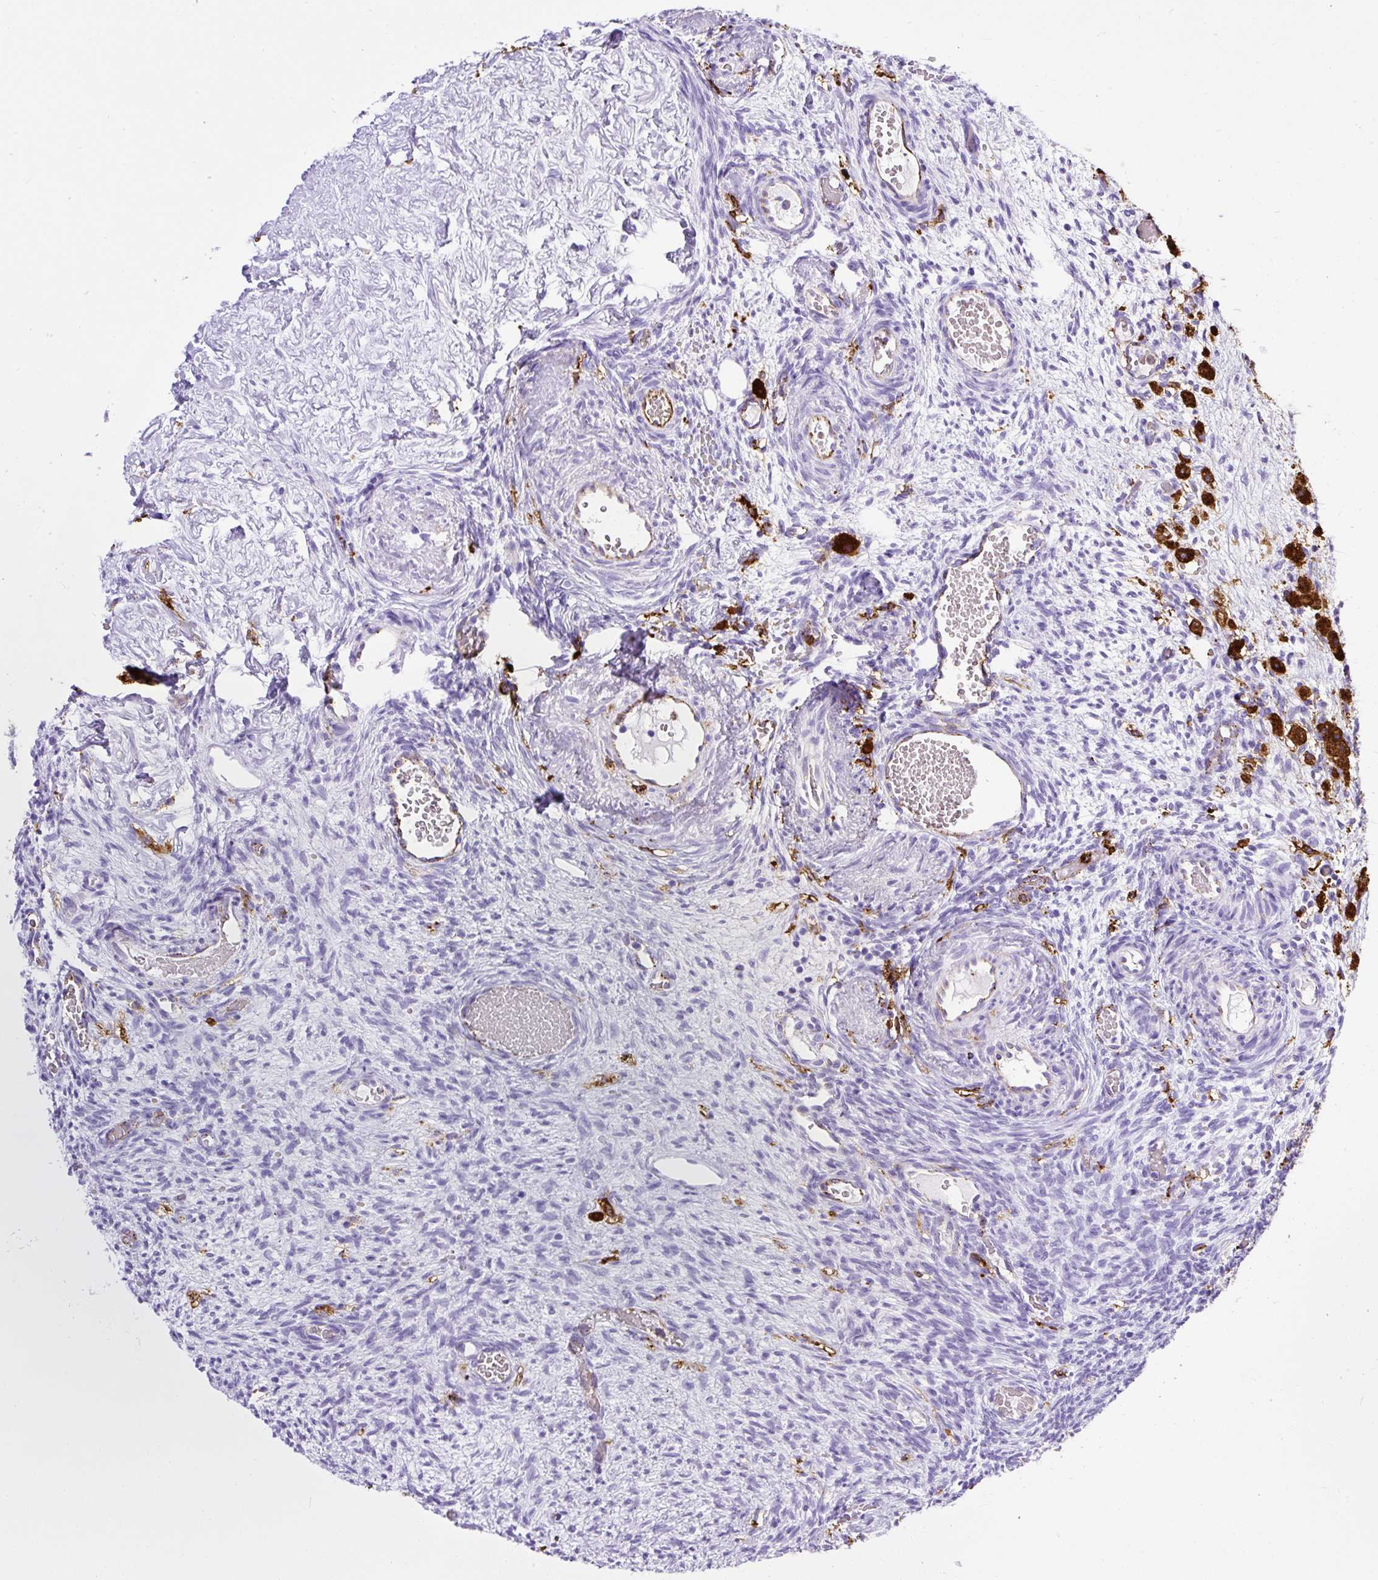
{"staining": {"intensity": "negative", "quantity": "none", "location": "none"}, "tissue": "ovary", "cell_type": "Follicle cells", "image_type": "normal", "snomed": [{"axis": "morphology", "description": "Normal tissue, NOS"}, {"axis": "topography", "description": "Ovary"}], "caption": "This photomicrograph is of normal ovary stained with immunohistochemistry to label a protein in brown with the nuclei are counter-stained blue. There is no staining in follicle cells.", "gene": "HLA", "patient": {"sex": "female", "age": 67}}